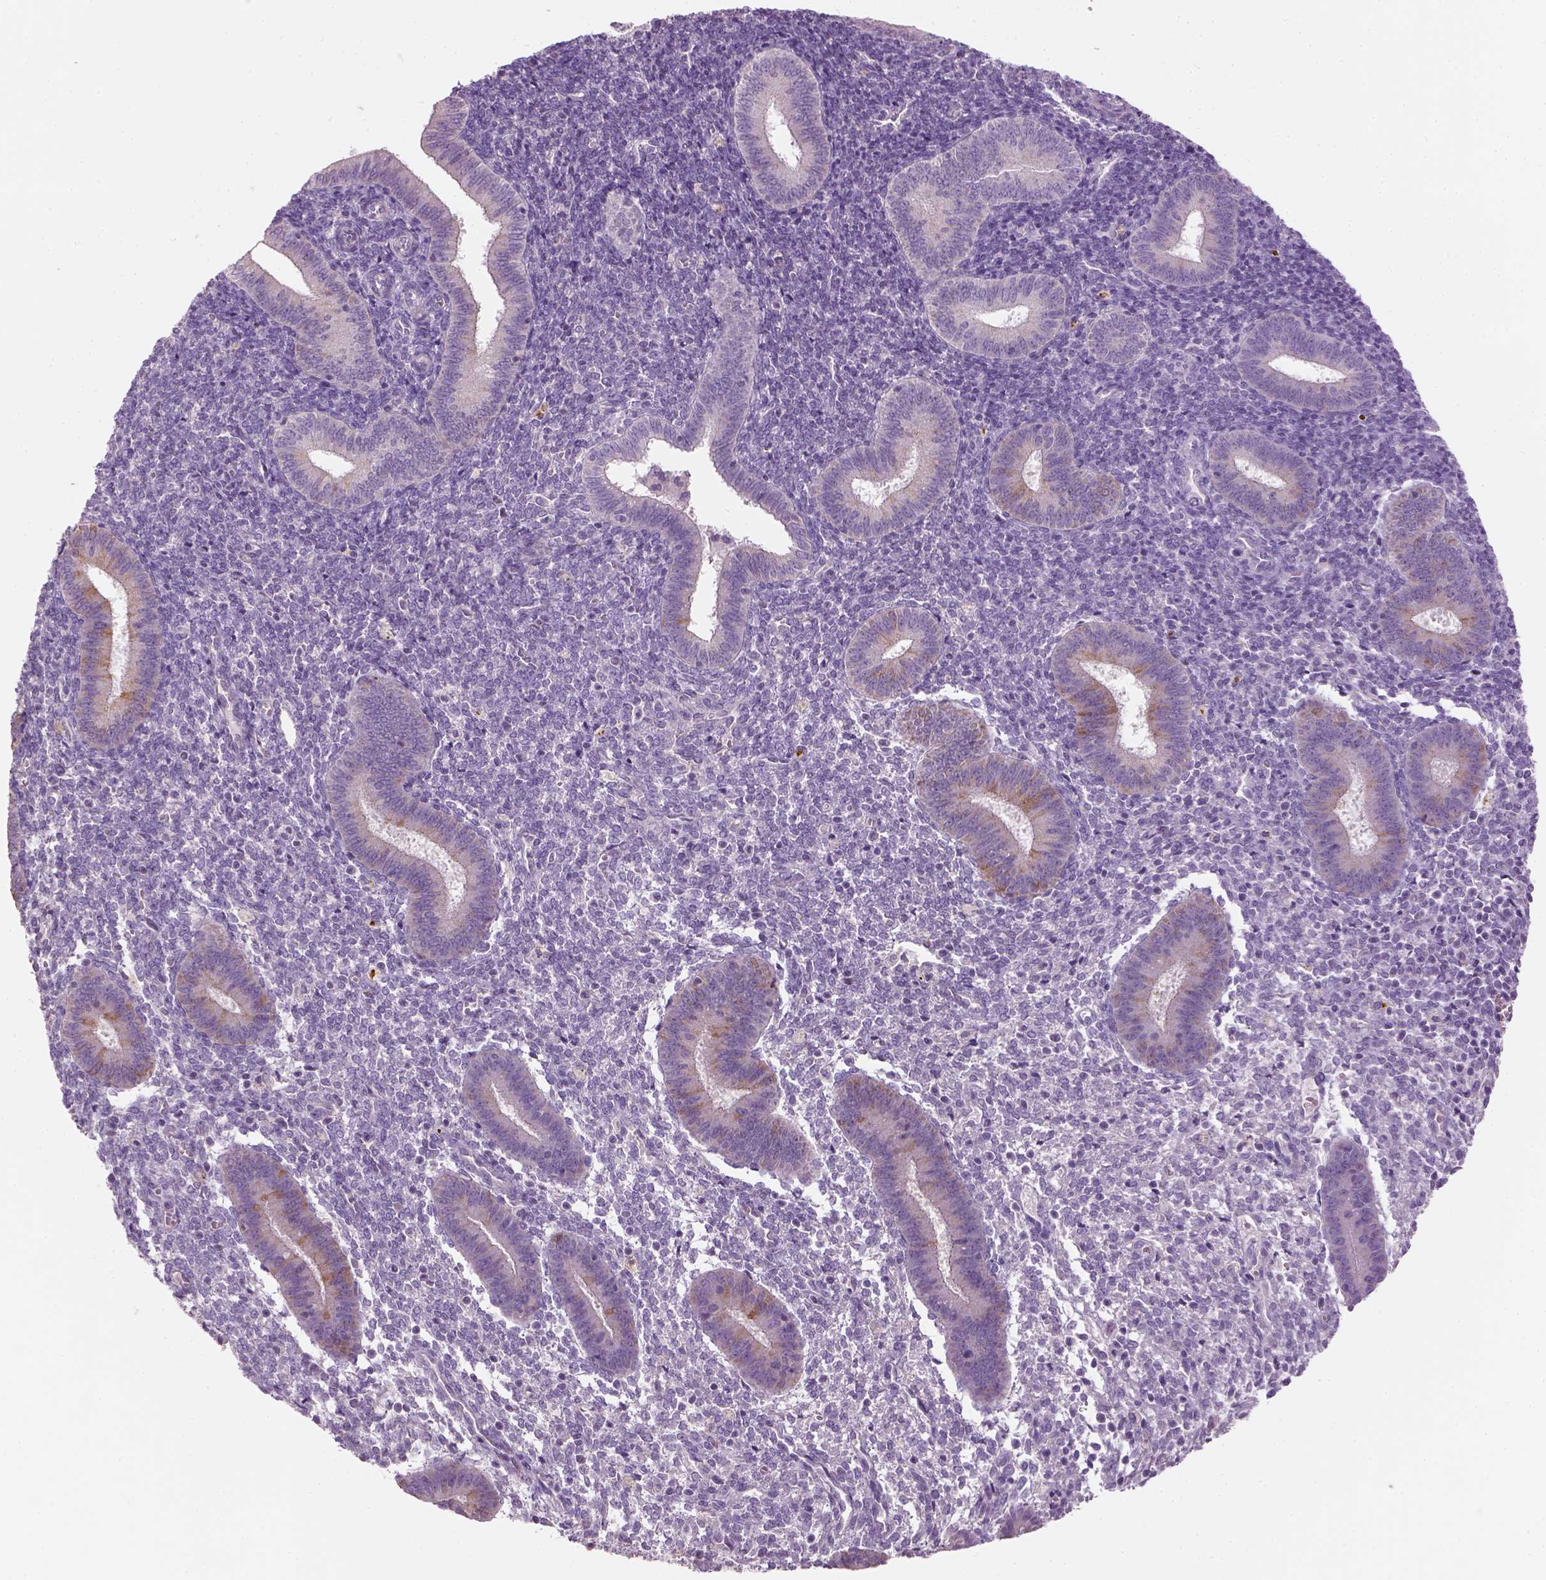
{"staining": {"intensity": "negative", "quantity": "none", "location": "none"}, "tissue": "endometrium", "cell_type": "Cells in endometrial stroma", "image_type": "normal", "snomed": [{"axis": "morphology", "description": "Normal tissue, NOS"}, {"axis": "topography", "description": "Endometrium"}], "caption": "The histopathology image demonstrates no staining of cells in endometrial stroma in benign endometrium. (DAB immunohistochemistry (IHC) visualized using brightfield microscopy, high magnification).", "gene": "NUDT6", "patient": {"sex": "female", "age": 25}}